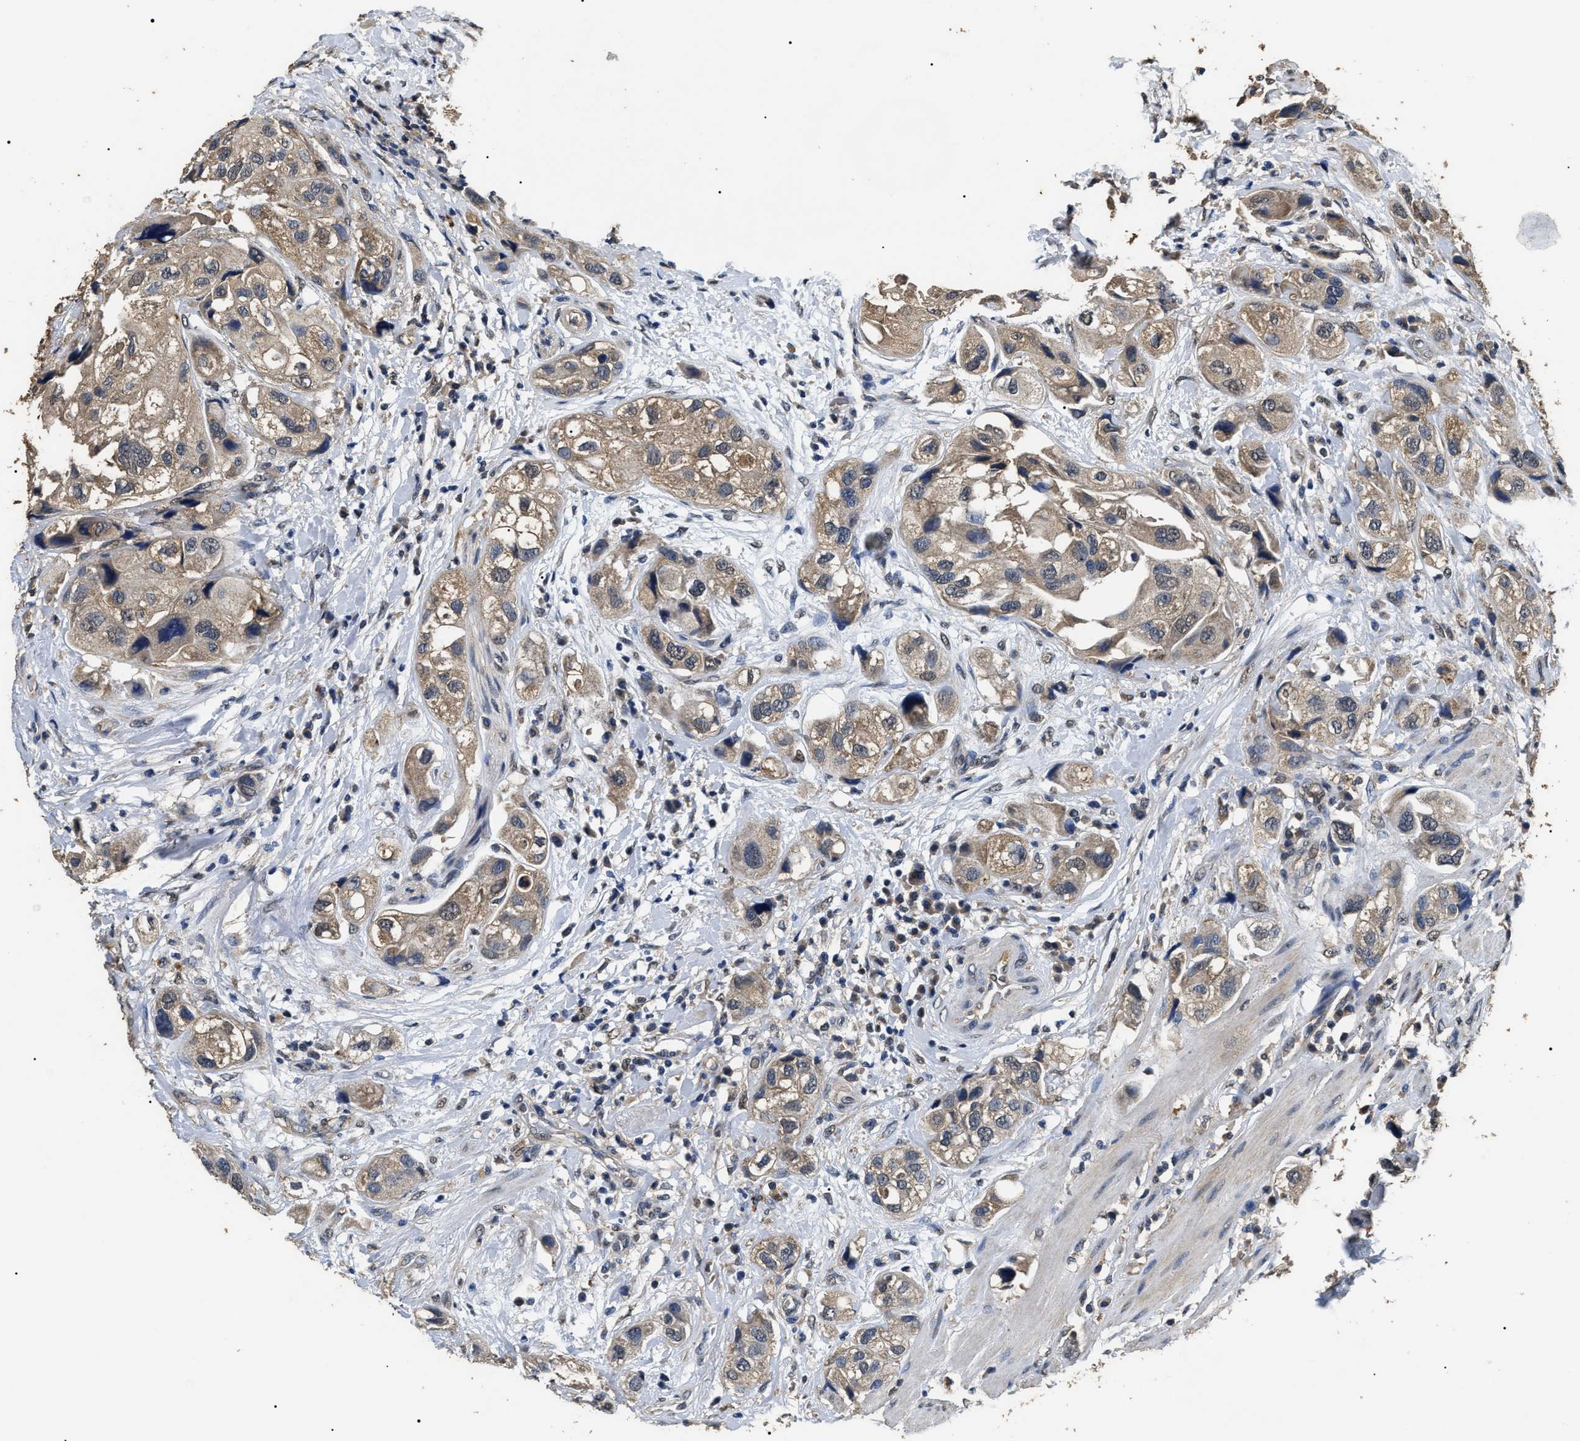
{"staining": {"intensity": "weak", "quantity": ">75%", "location": "cytoplasmic/membranous"}, "tissue": "urothelial cancer", "cell_type": "Tumor cells", "image_type": "cancer", "snomed": [{"axis": "morphology", "description": "Urothelial carcinoma, High grade"}, {"axis": "topography", "description": "Urinary bladder"}], "caption": "Urothelial cancer was stained to show a protein in brown. There is low levels of weak cytoplasmic/membranous positivity in about >75% of tumor cells.", "gene": "PSMD8", "patient": {"sex": "female", "age": 64}}